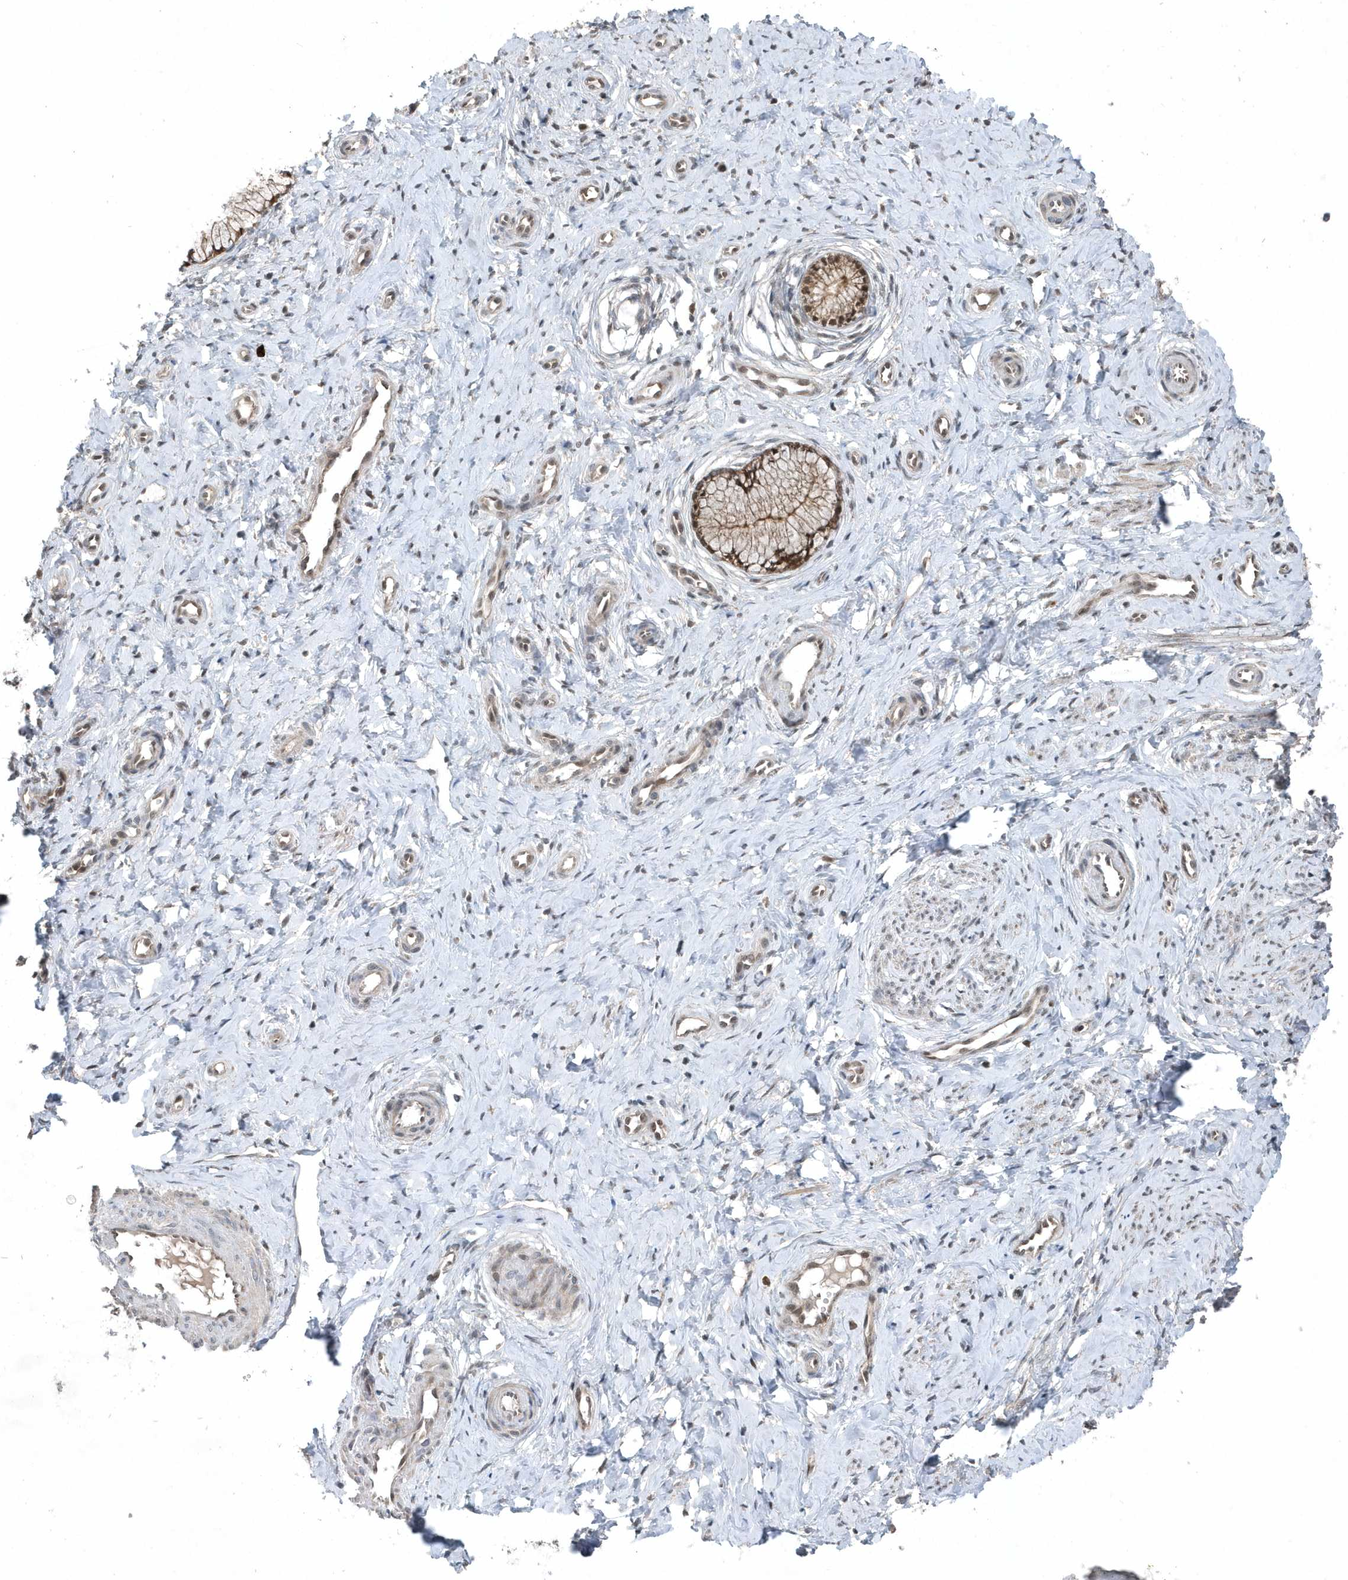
{"staining": {"intensity": "moderate", "quantity": ">75%", "location": "cytoplasmic/membranous,nuclear"}, "tissue": "cervix", "cell_type": "Glandular cells", "image_type": "normal", "snomed": [{"axis": "morphology", "description": "Normal tissue, NOS"}, {"axis": "topography", "description": "Cervix"}], "caption": "Protein expression by IHC demonstrates moderate cytoplasmic/membranous,nuclear staining in about >75% of glandular cells in benign cervix. (Stains: DAB in brown, nuclei in blue, Microscopy: brightfield microscopy at high magnification).", "gene": "QTRT2", "patient": {"sex": "female", "age": 36}}